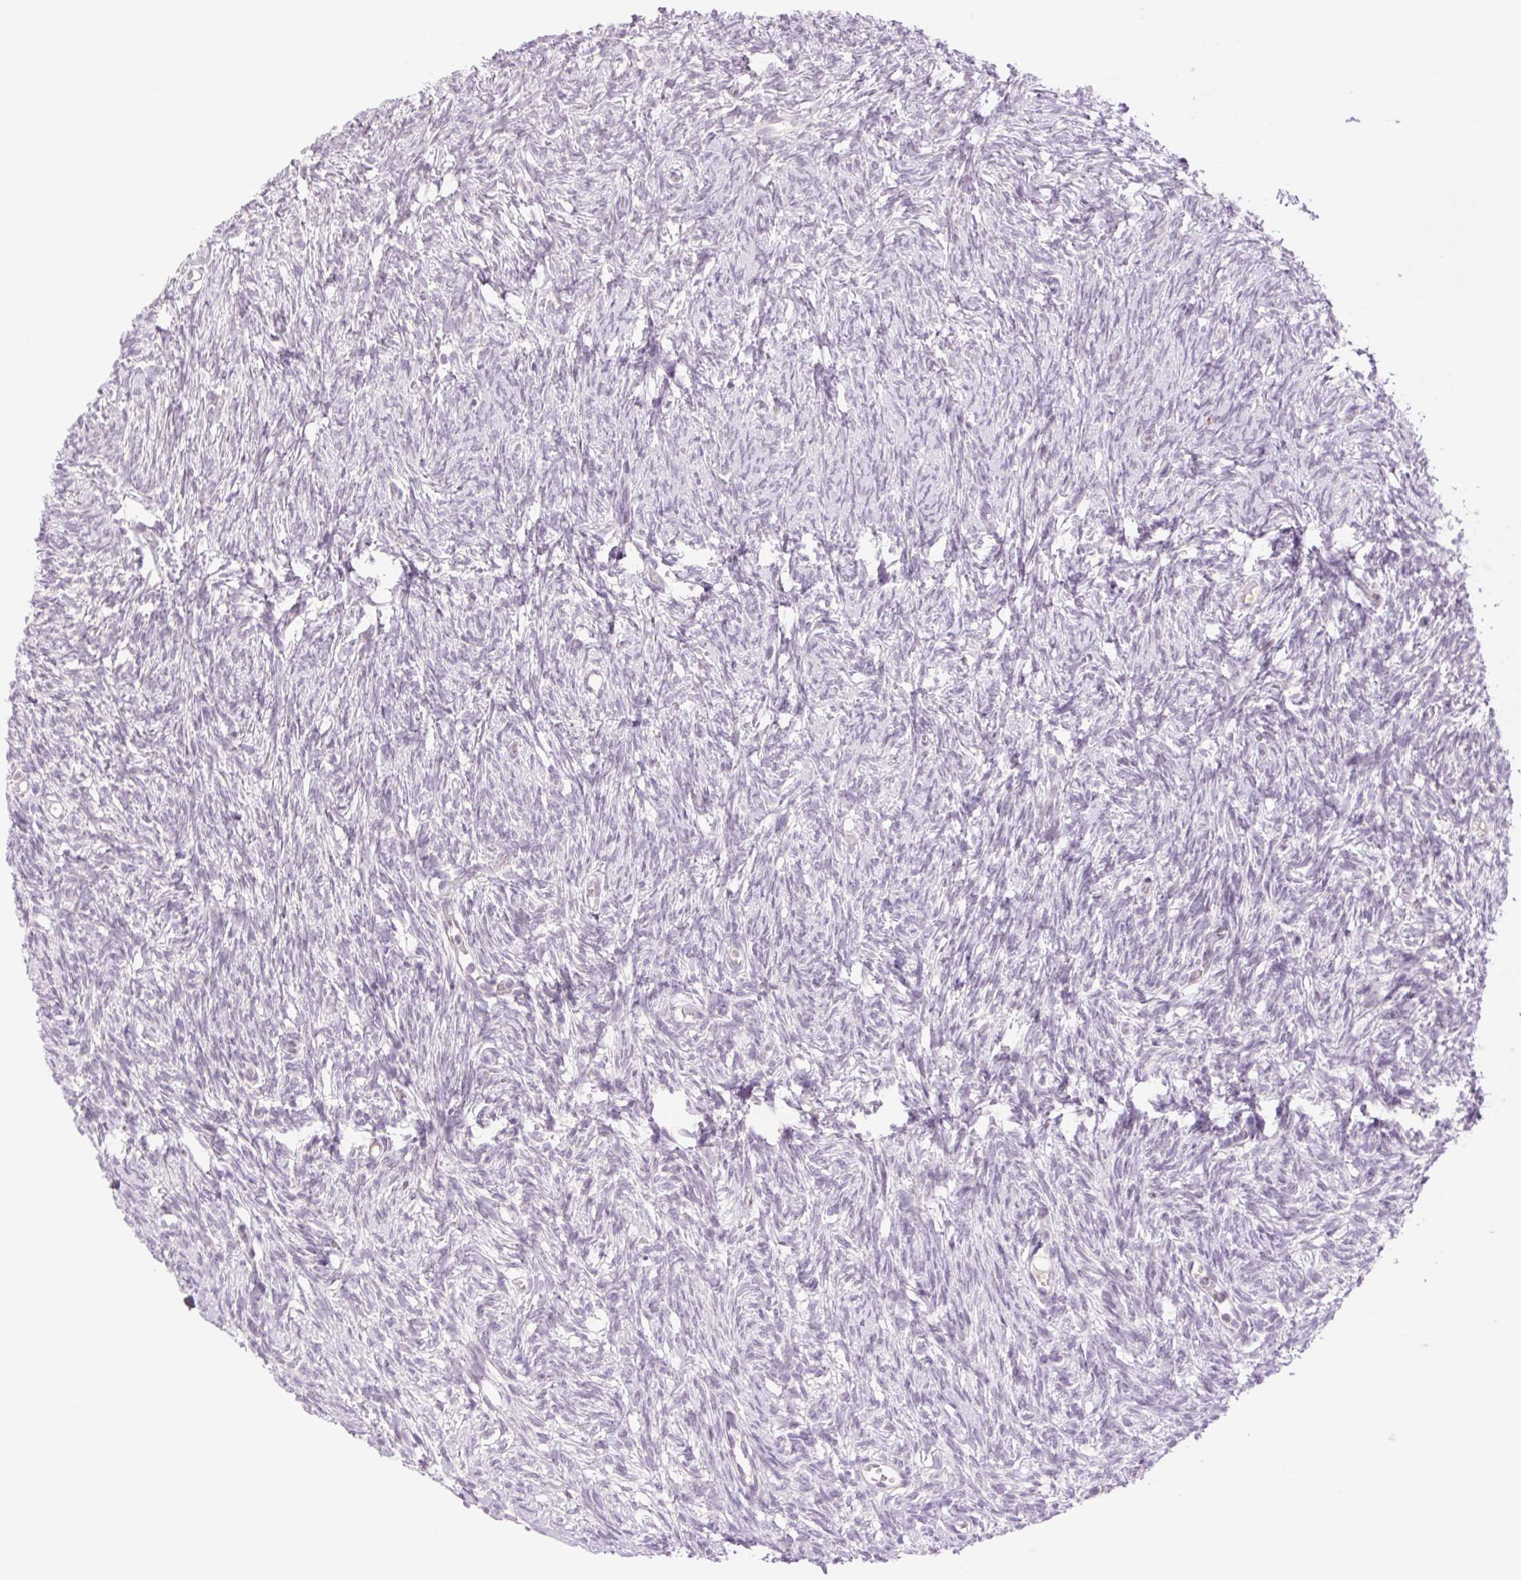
{"staining": {"intensity": "negative", "quantity": "none", "location": "none"}, "tissue": "ovary", "cell_type": "Ovarian stroma cells", "image_type": "normal", "snomed": [{"axis": "morphology", "description": "Normal tissue, NOS"}, {"axis": "topography", "description": "Ovary"}], "caption": "Ovarian stroma cells are negative for protein expression in normal human ovary. (DAB (3,3'-diaminobenzidine) IHC with hematoxylin counter stain).", "gene": "TBX15", "patient": {"sex": "female", "age": 33}}